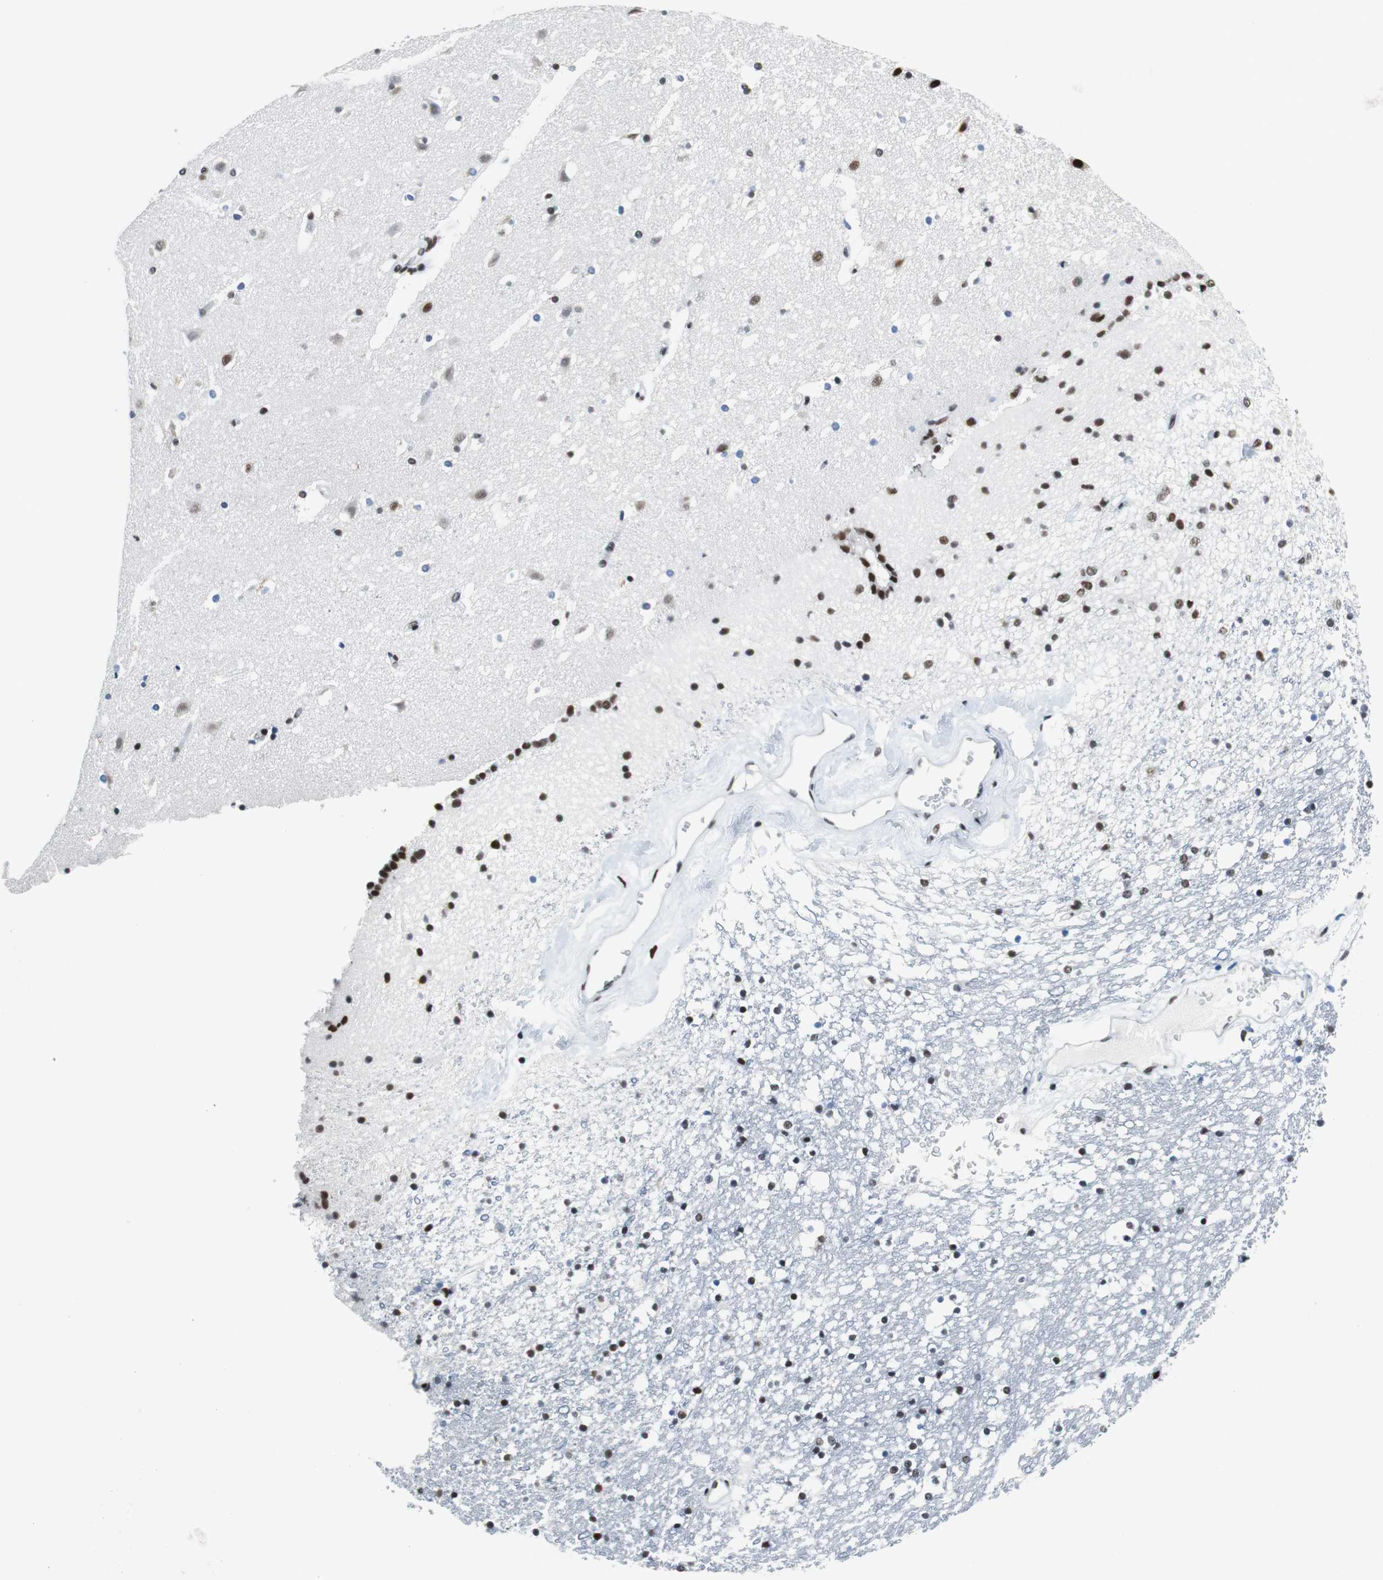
{"staining": {"intensity": "moderate", "quantity": "25%-75%", "location": "nuclear"}, "tissue": "caudate", "cell_type": "Glial cells", "image_type": "normal", "snomed": [{"axis": "morphology", "description": "Normal tissue, NOS"}, {"axis": "topography", "description": "Lateral ventricle wall"}], "caption": "Moderate nuclear positivity is present in approximately 25%-75% of glial cells in normal caudate. The staining was performed using DAB (3,3'-diaminobenzidine) to visualize the protein expression in brown, while the nuclei were stained in blue with hematoxylin (Magnification: 20x).", "gene": "HDAC3", "patient": {"sex": "male", "age": 45}}